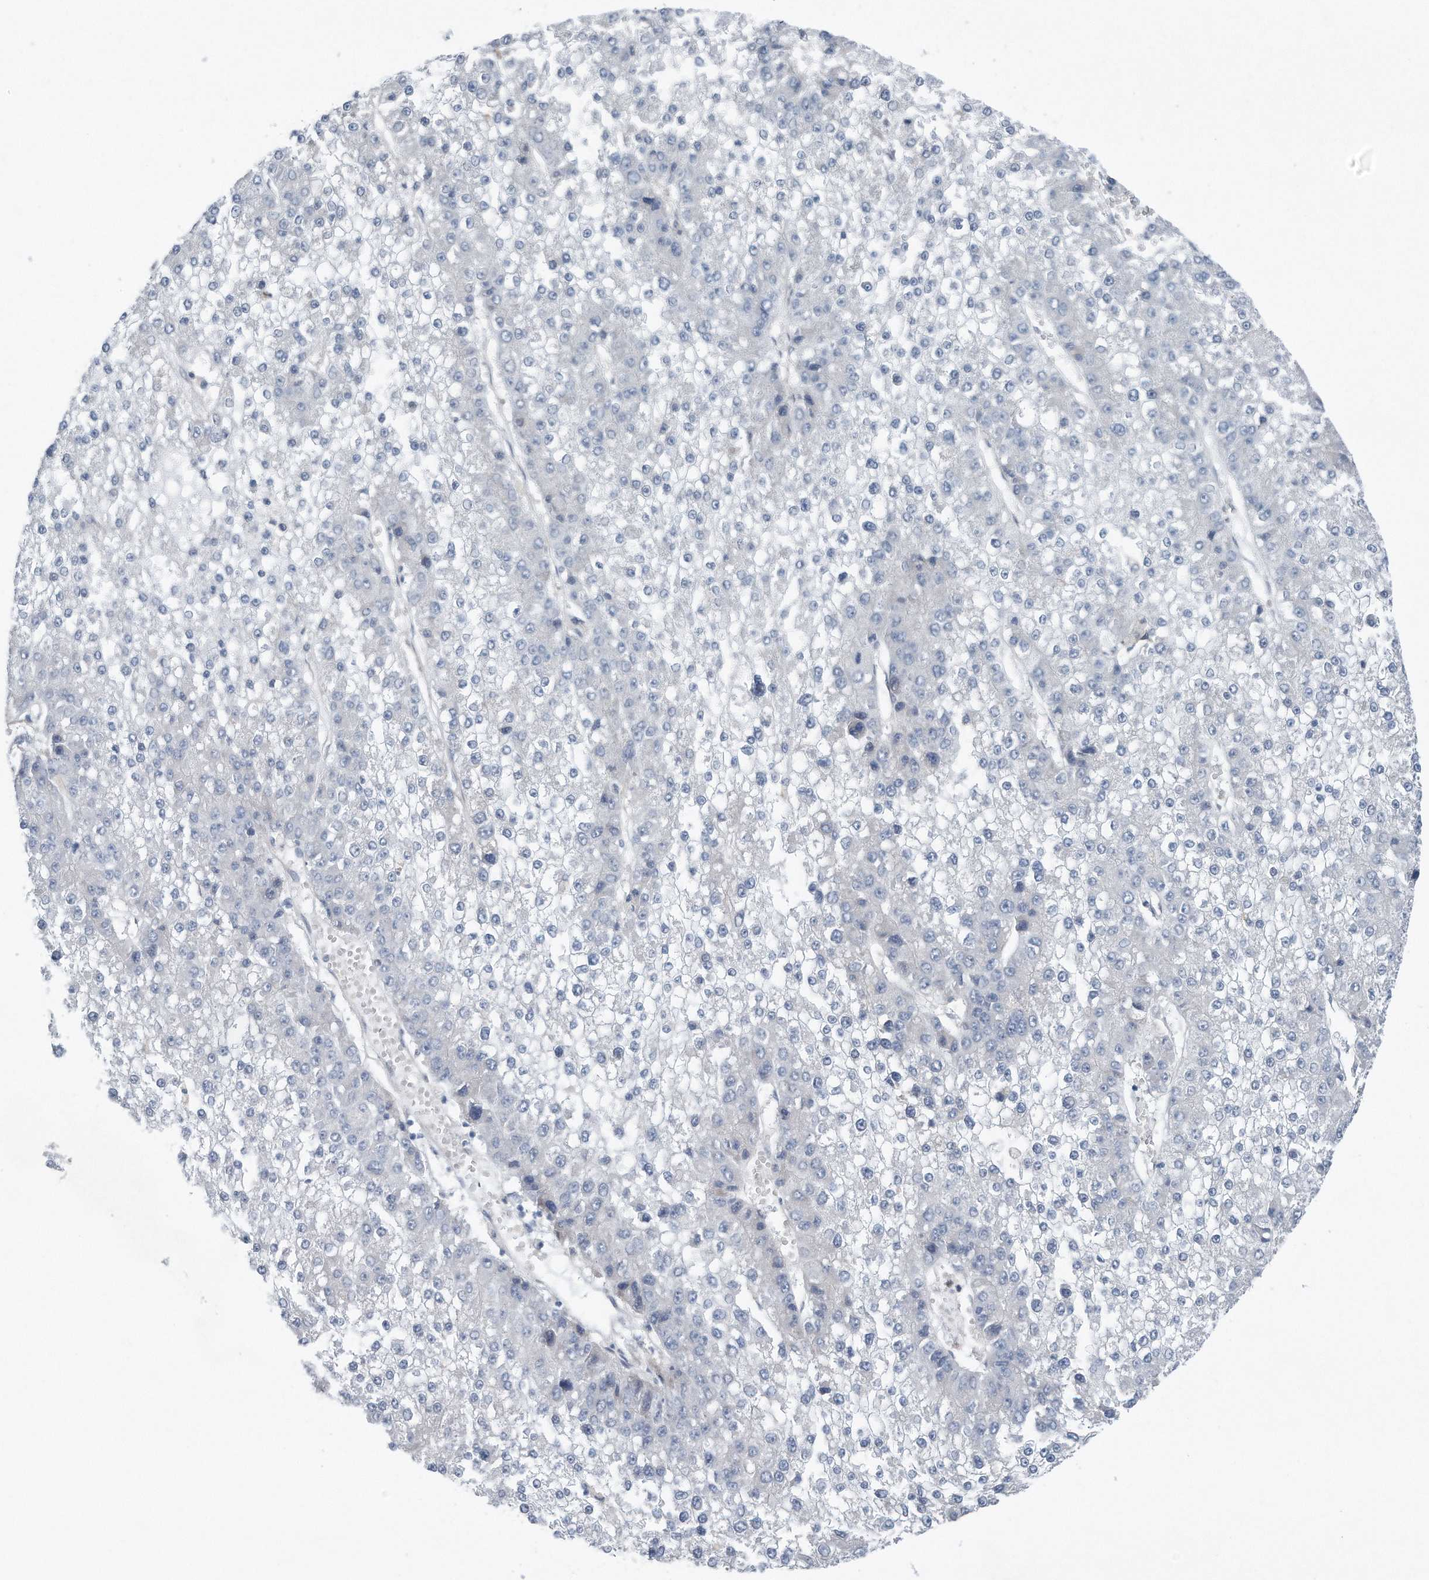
{"staining": {"intensity": "negative", "quantity": "none", "location": "none"}, "tissue": "liver cancer", "cell_type": "Tumor cells", "image_type": "cancer", "snomed": [{"axis": "morphology", "description": "Carcinoma, Hepatocellular, NOS"}, {"axis": "topography", "description": "Liver"}], "caption": "A micrograph of human liver cancer (hepatocellular carcinoma) is negative for staining in tumor cells.", "gene": "YRDC", "patient": {"sex": "female", "age": 73}}